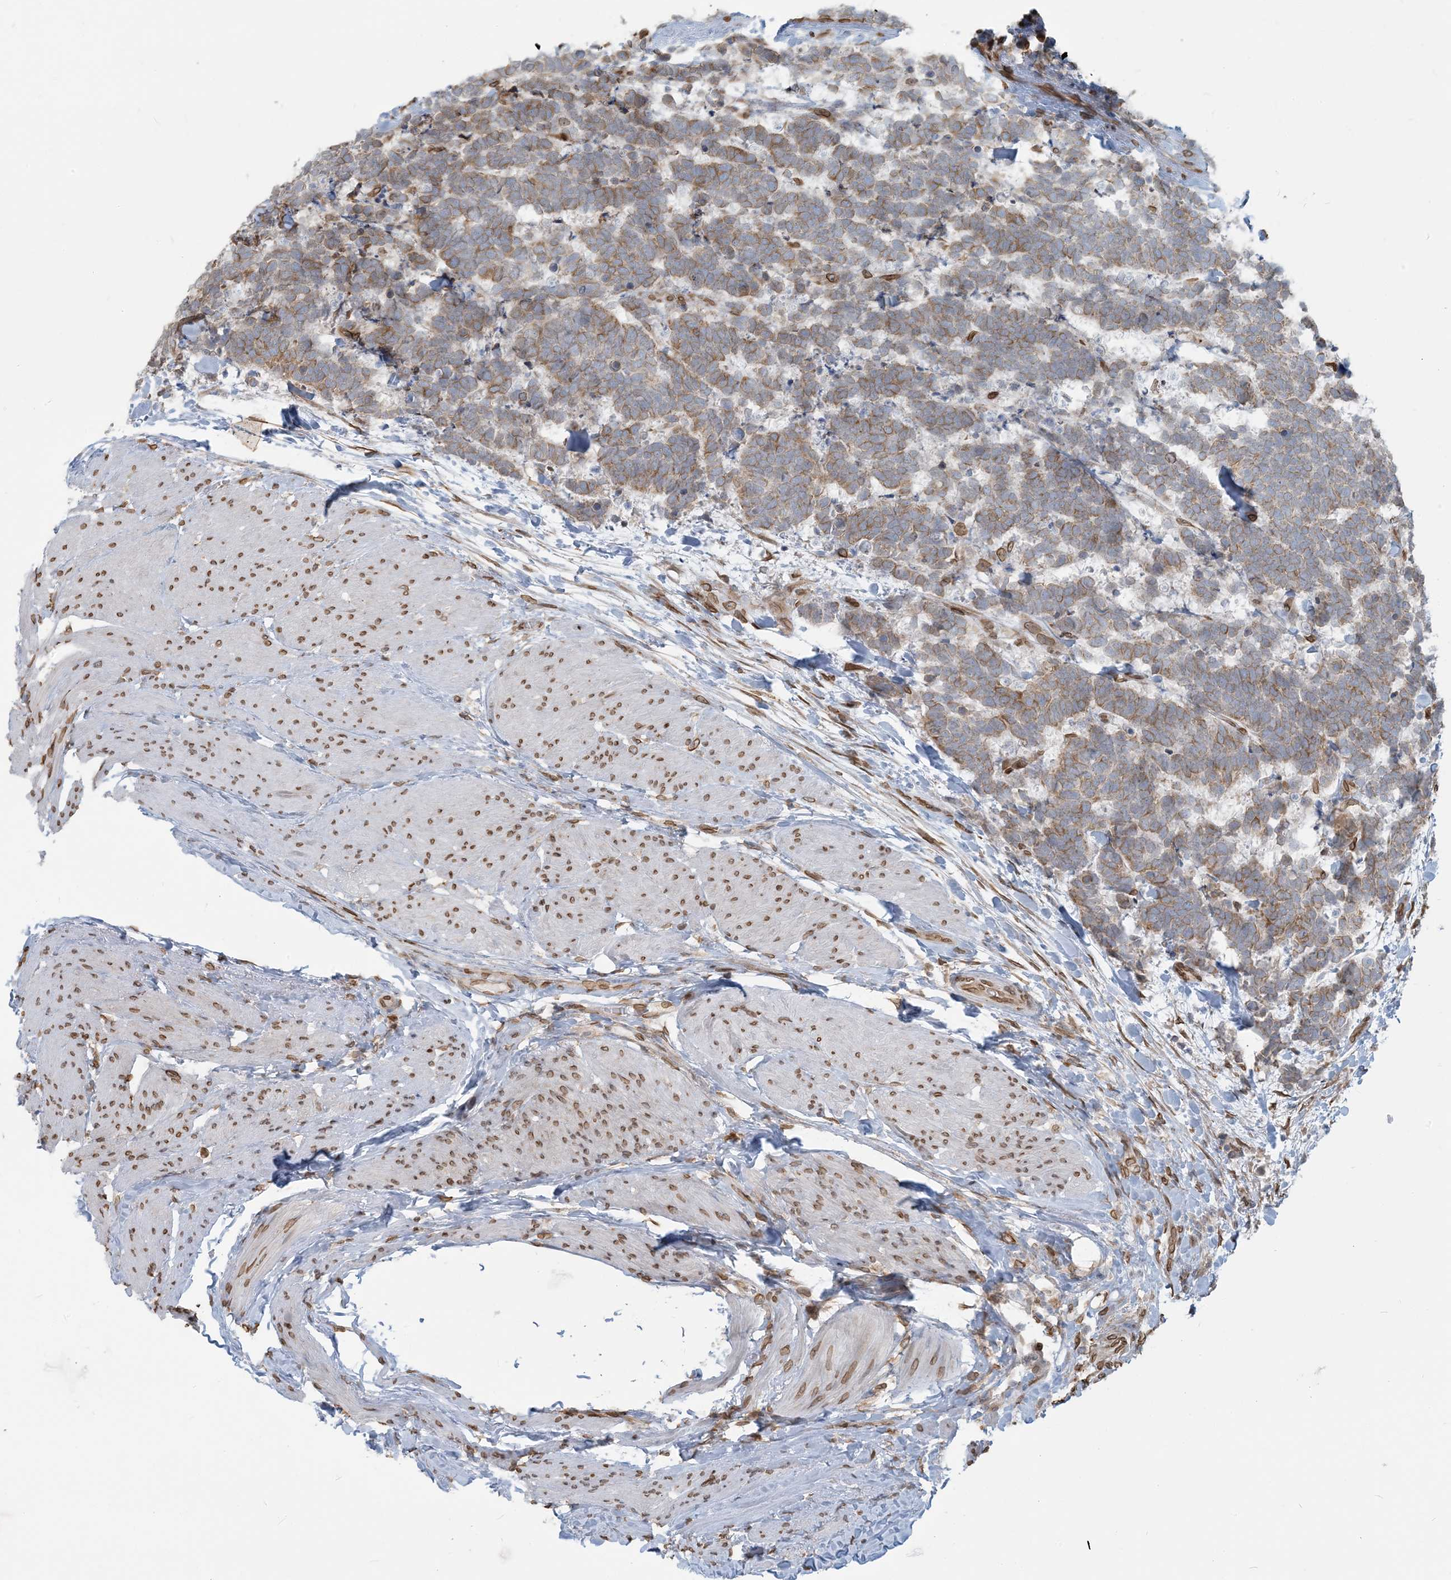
{"staining": {"intensity": "weak", "quantity": ">75%", "location": "cytoplasmic/membranous"}, "tissue": "carcinoid", "cell_type": "Tumor cells", "image_type": "cancer", "snomed": [{"axis": "morphology", "description": "Carcinoma, NOS"}, {"axis": "morphology", "description": "Carcinoid, malignant, NOS"}, {"axis": "topography", "description": "Urinary bladder"}], "caption": "The image displays staining of carcinoid, revealing weak cytoplasmic/membranous protein positivity (brown color) within tumor cells.", "gene": "WWP1", "patient": {"sex": "male", "age": 57}}